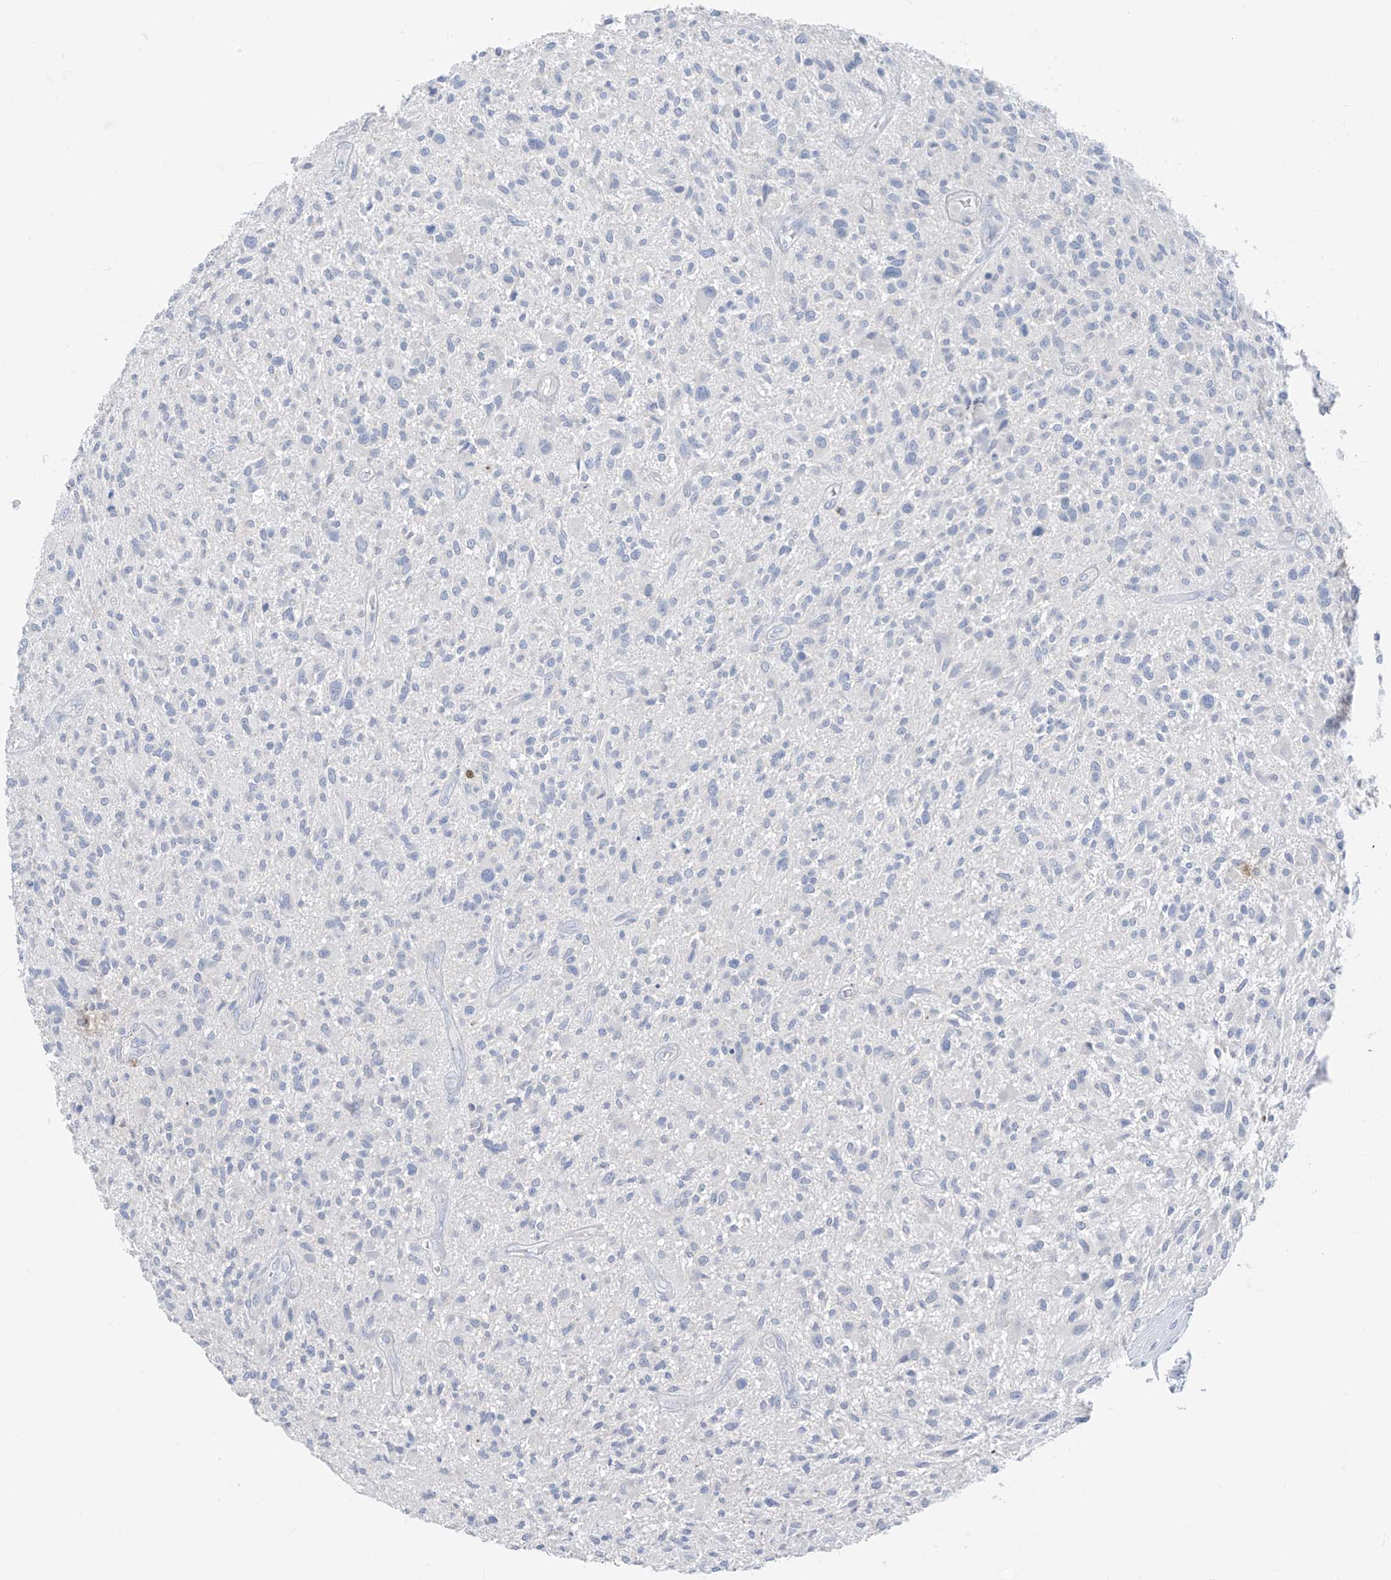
{"staining": {"intensity": "negative", "quantity": "none", "location": "none"}, "tissue": "glioma", "cell_type": "Tumor cells", "image_type": "cancer", "snomed": [{"axis": "morphology", "description": "Glioma, malignant, High grade"}, {"axis": "topography", "description": "Brain"}], "caption": "Tumor cells are negative for protein expression in human malignant high-grade glioma.", "gene": "TBX21", "patient": {"sex": "male", "age": 47}}